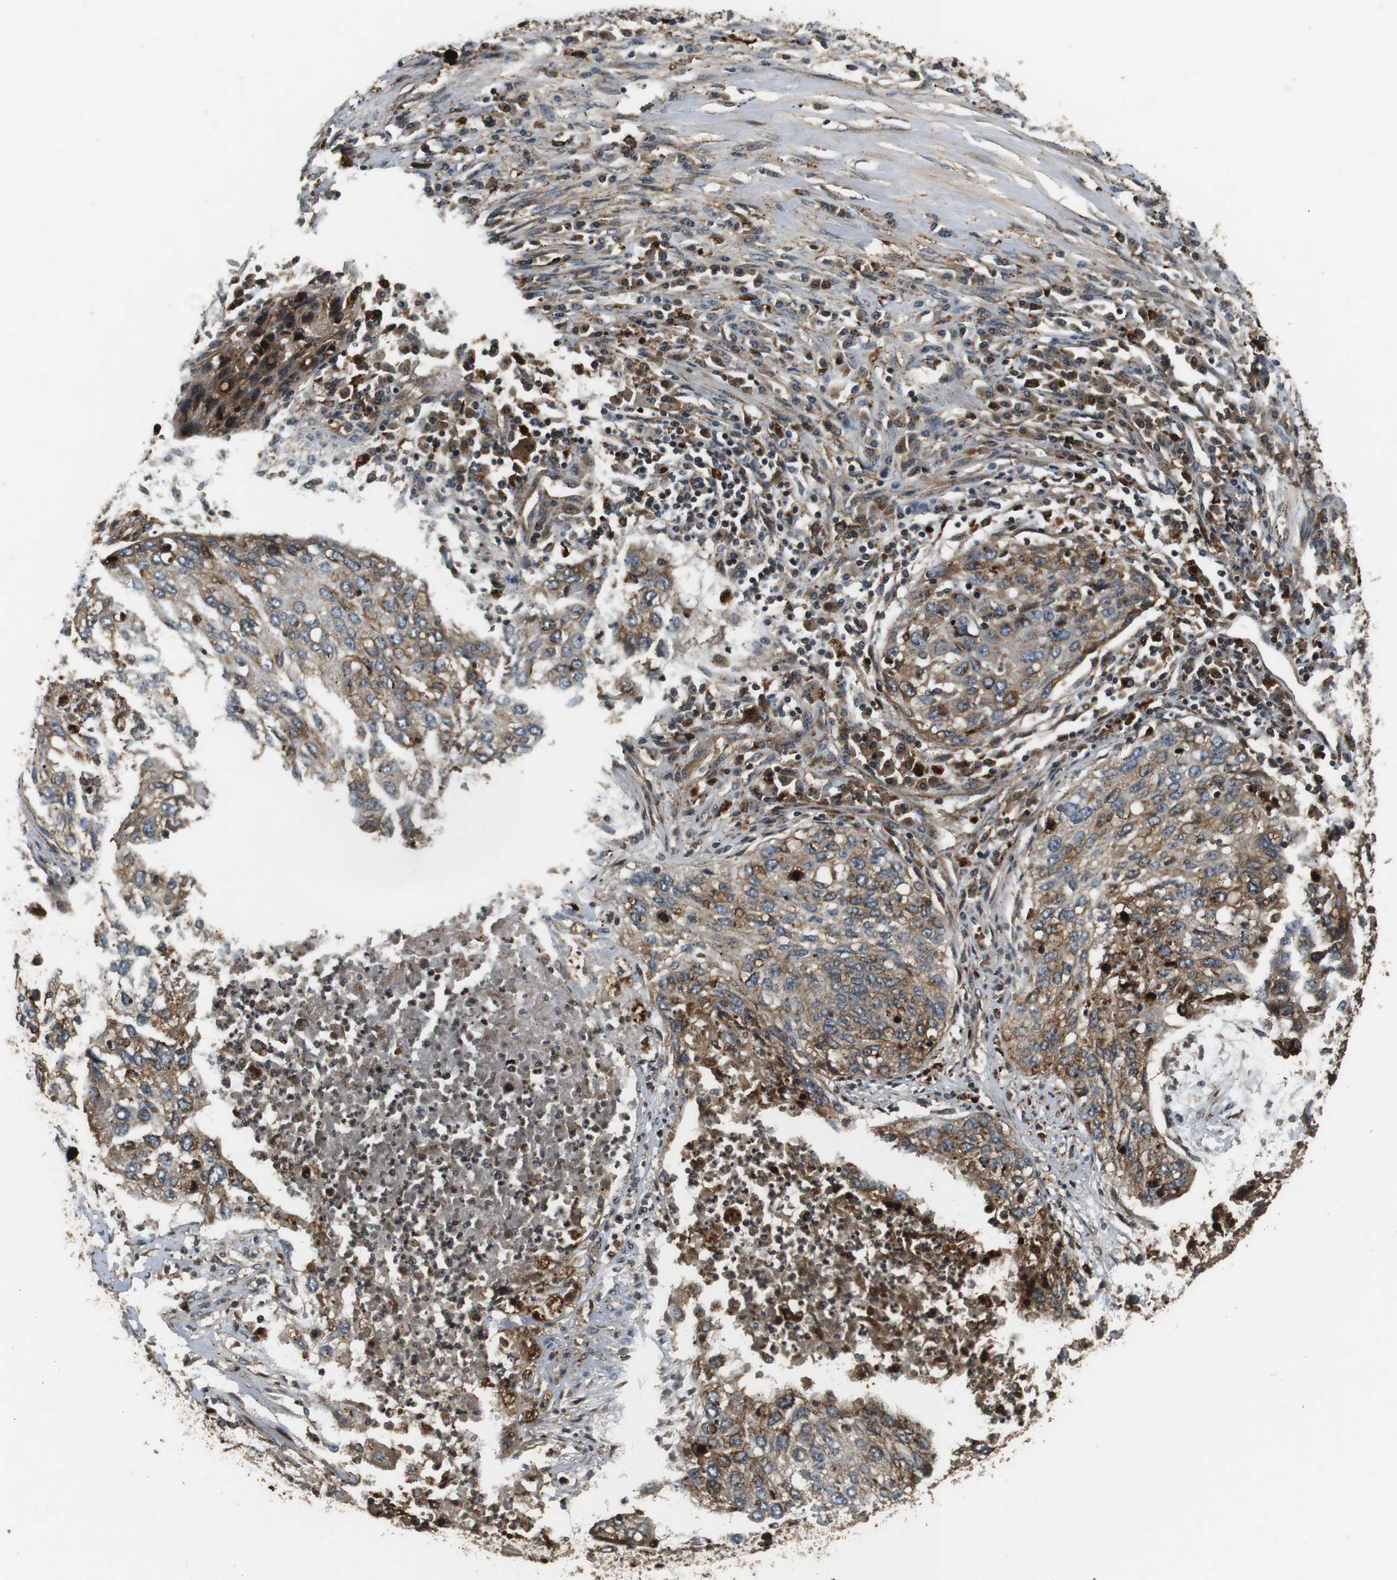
{"staining": {"intensity": "moderate", "quantity": "25%-75%", "location": "cytoplasmic/membranous"}, "tissue": "lung cancer", "cell_type": "Tumor cells", "image_type": "cancer", "snomed": [{"axis": "morphology", "description": "Squamous cell carcinoma, NOS"}, {"axis": "topography", "description": "Lung"}], "caption": "Protein staining reveals moderate cytoplasmic/membranous positivity in about 25%-75% of tumor cells in lung cancer (squamous cell carcinoma).", "gene": "TXNRD1", "patient": {"sex": "female", "age": 63}}